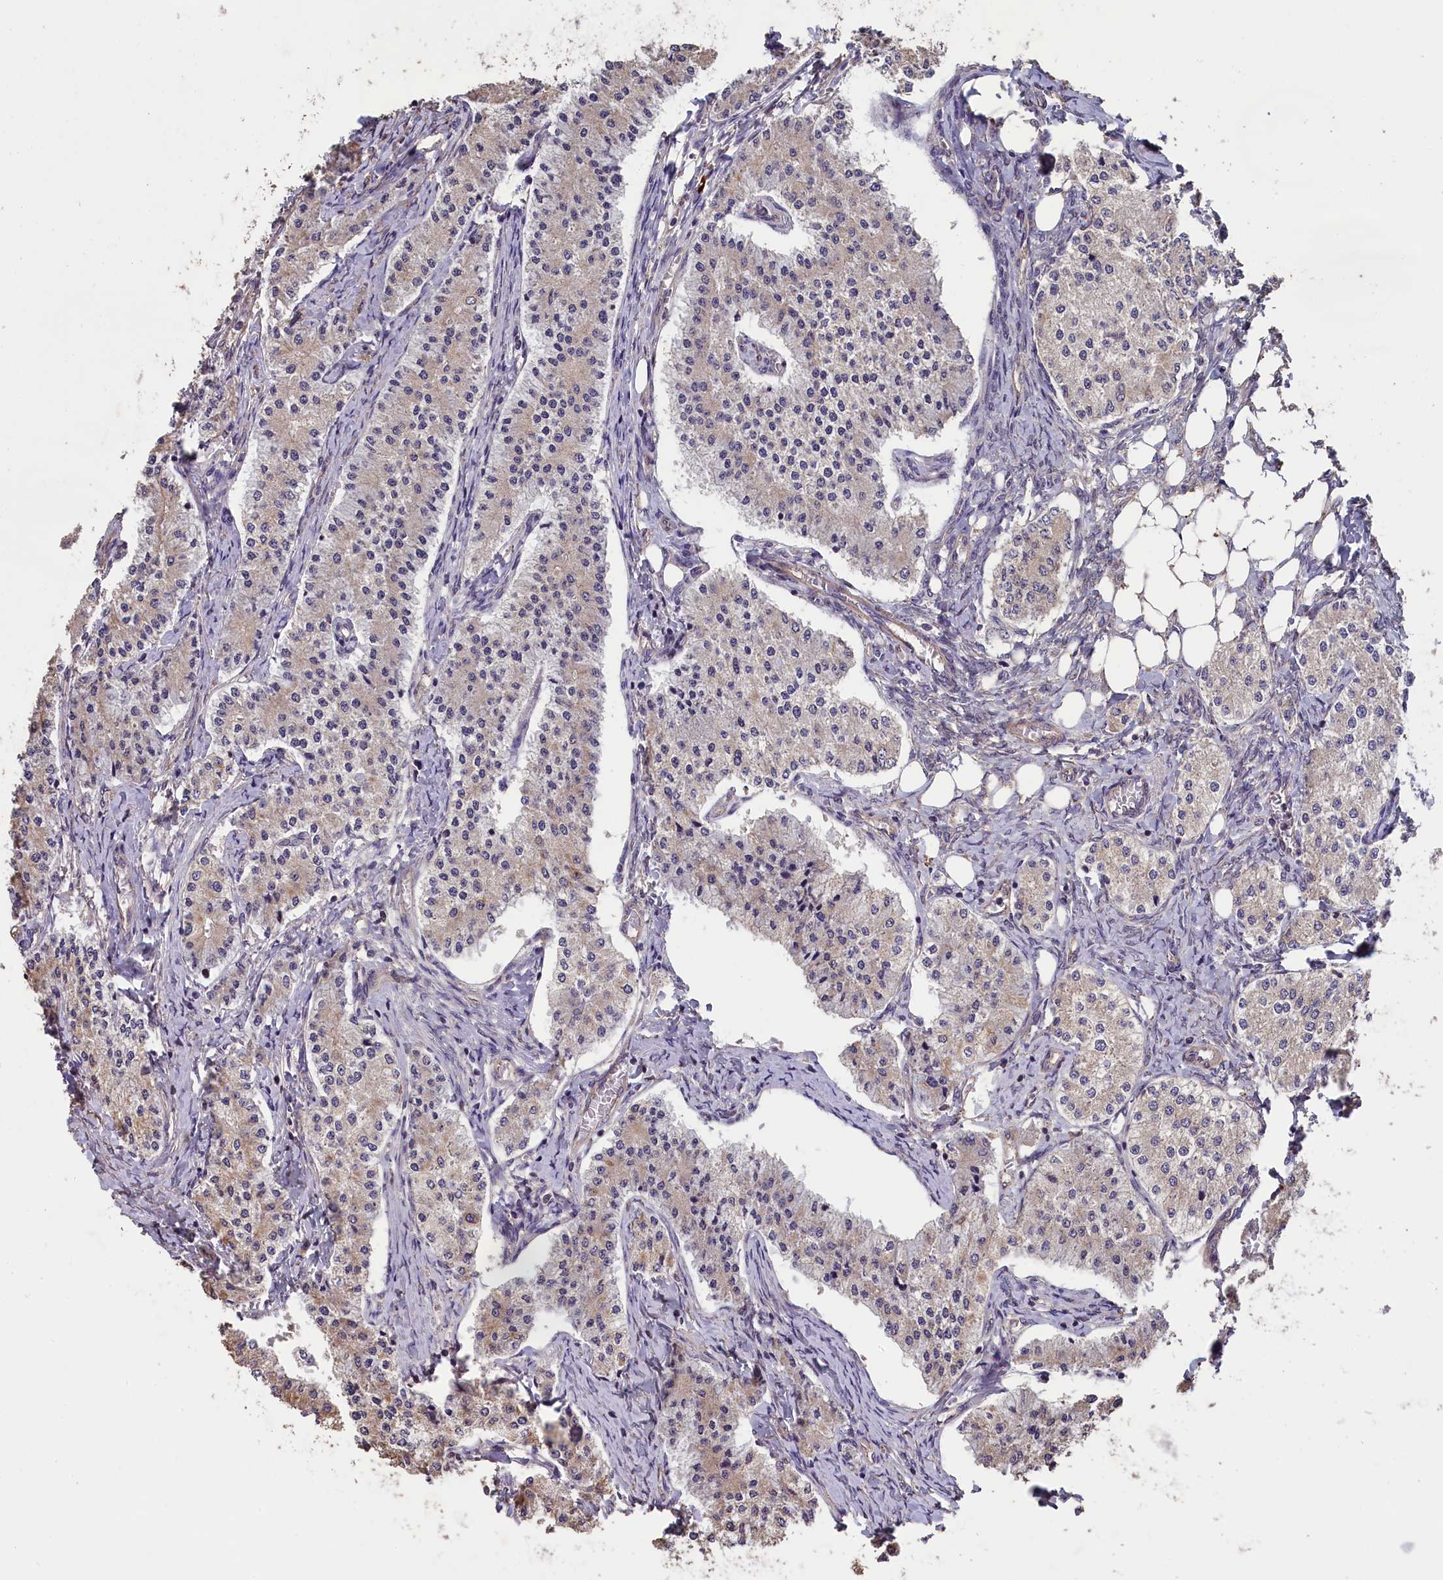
{"staining": {"intensity": "weak", "quantity": "25%-75%", "location": "cytoplasmic/membranous"}, "tissue": "carcinoid", "cell_type": "Tumor cells", "image_type": "cancer", "snomed": [{"axis": "morphology", "description": "Carcinoid, malignant, NOS"}, {"axis": "topography", "description": "Colon"}], "caption": "Immunohistochemical staining of malignant carcinoid reveals low levels of weak cytoplasmic/membranous expression in approximately 25%-75% of tumor cells.", "gene": "CHD9", "patient": {"sex": "female", "age": 52}}